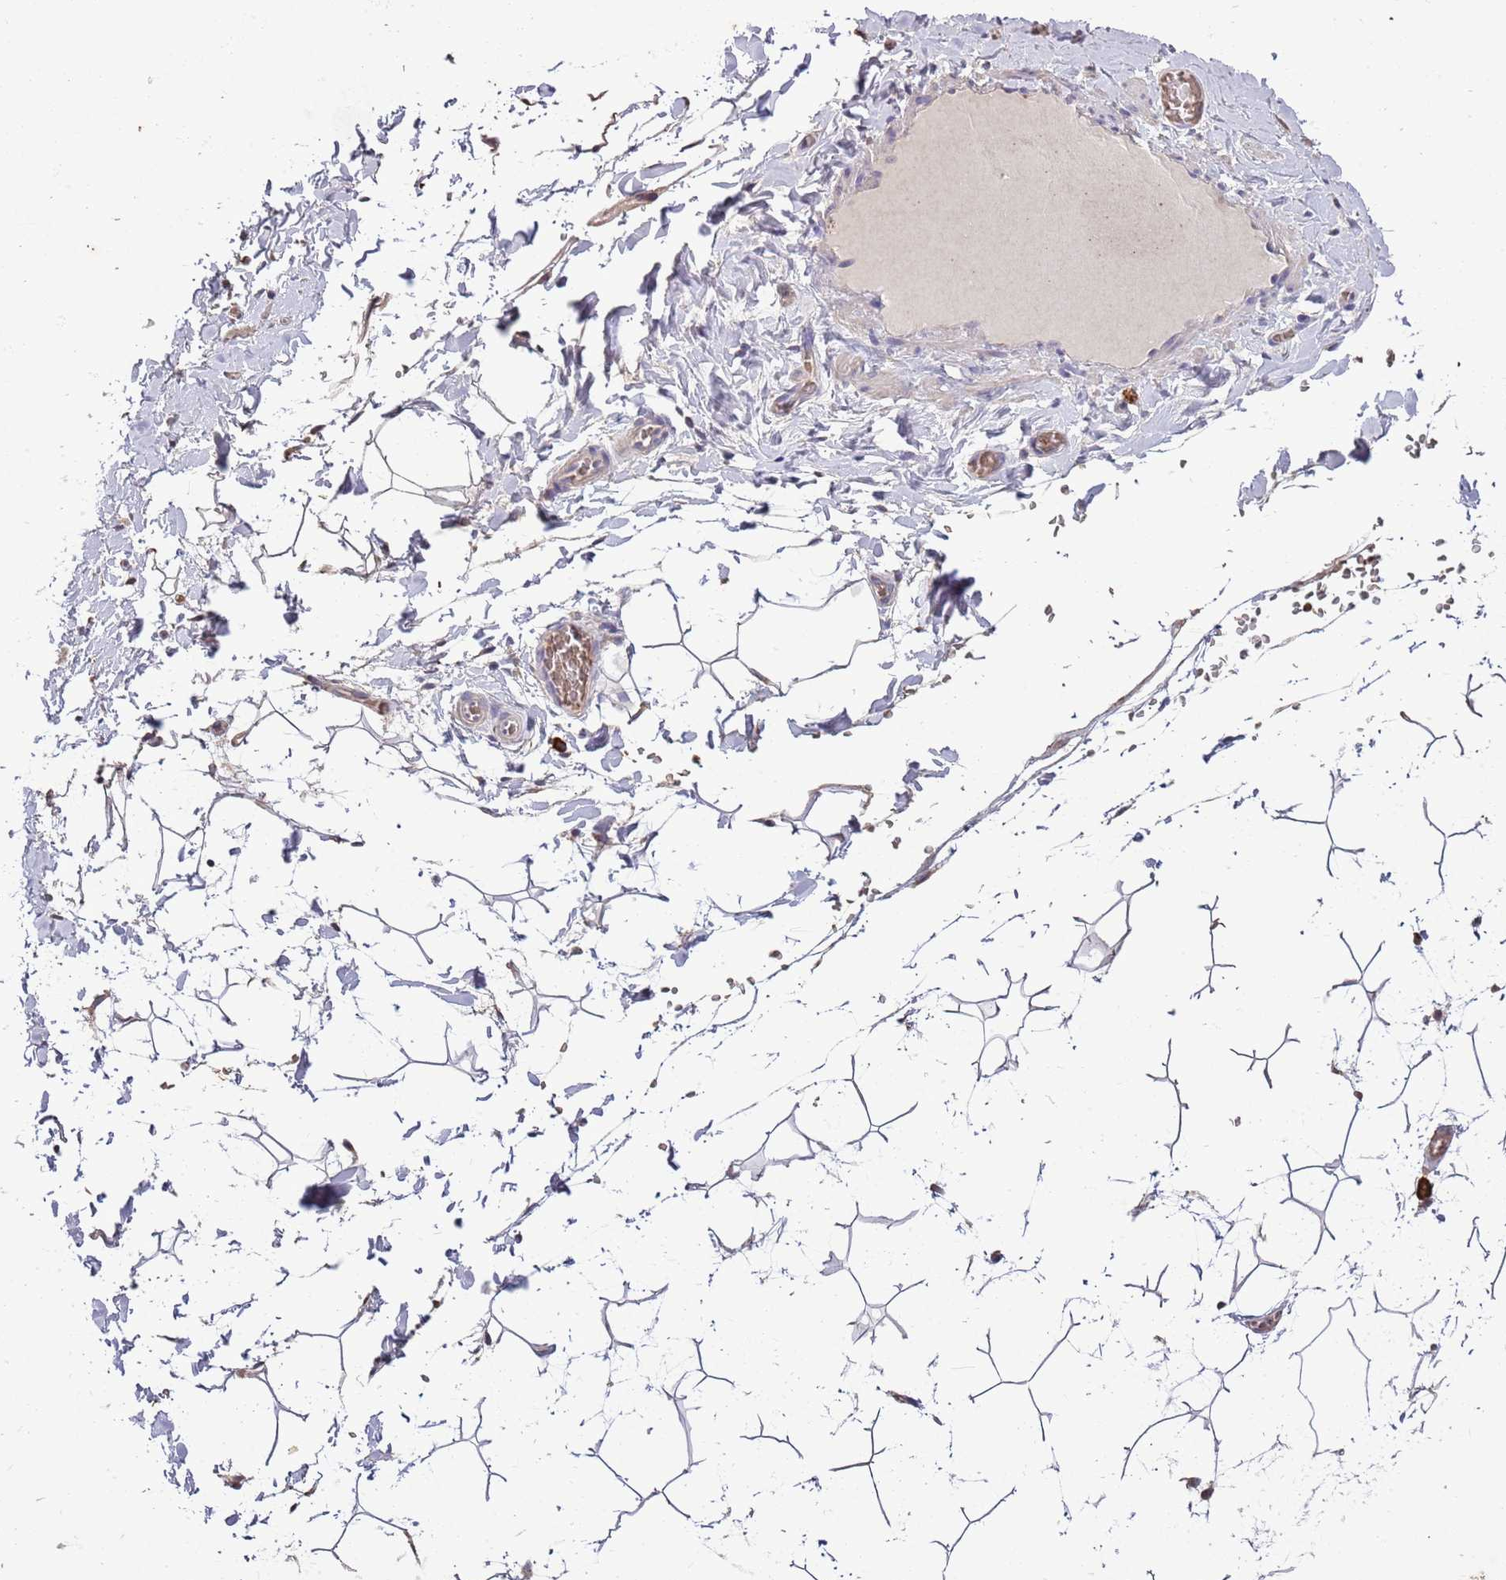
{"staining": {"intensity": "weak", "quantity": "25%-75%", "location": "cytoplasmic/membranous"}, "tissue": "adipose tissue", "cell_type": "Adipocytes", "image_type": "normal", "snomed": [{"axis": "morphology", "description": "Normal tissue, NOS"}, {"axis": "topography", "description": "Gallbladder"}, {"axis": "topography", "description": "Peripheral nerve tissue"}], "caption": "DAB immunohistochemical staining of benign human adipose tissue demonstrates weak cytoplasmic/membranous protein positivity in about 25%-75% of adipocytes. (DAB IHC with brightfield microscopy, high magnification).", "gene": "P2RY13", "patient": {"sex": "male", "age": 38}}